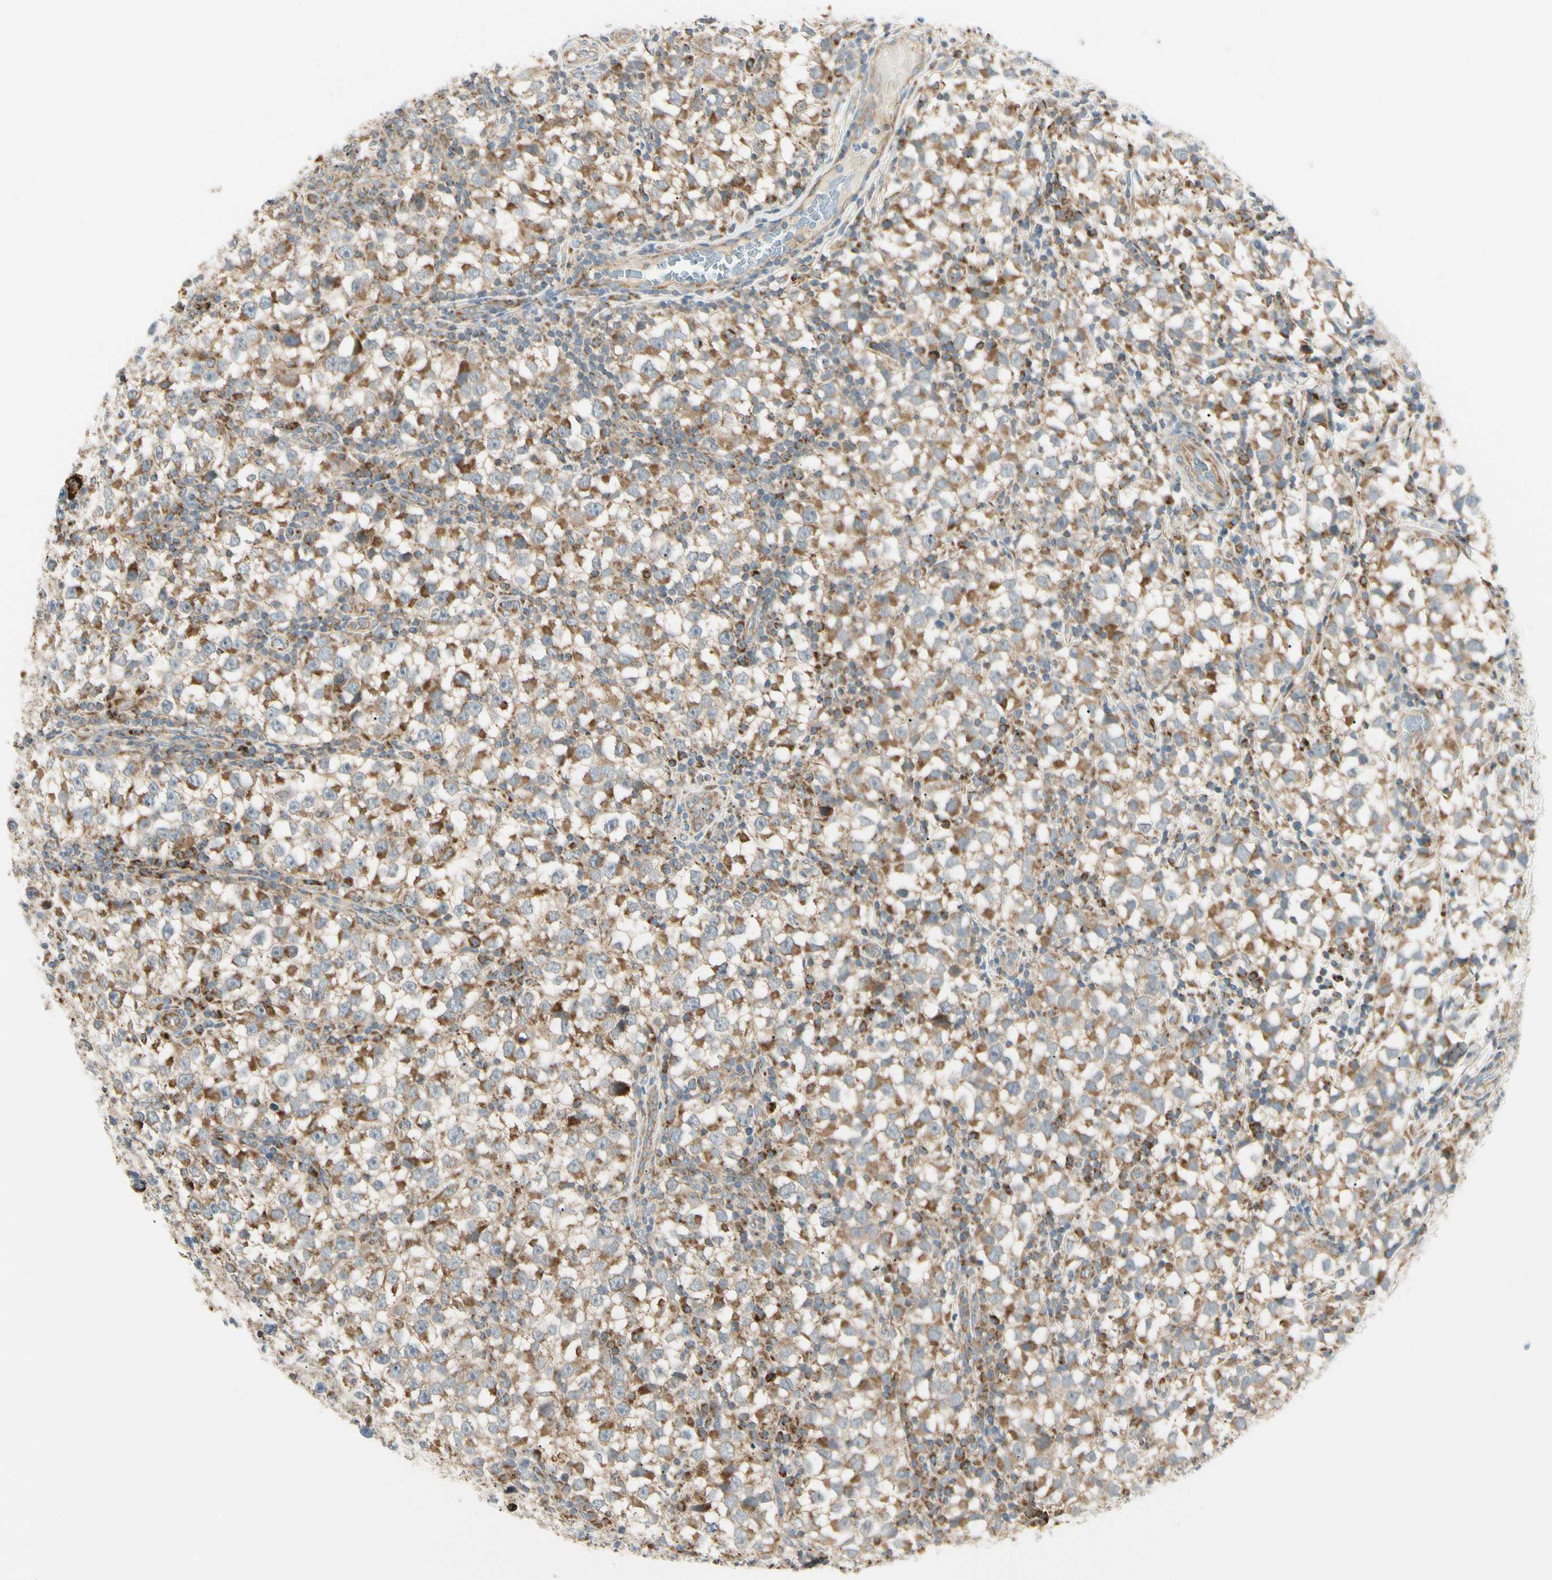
{"staining": {"intensity": "moderate", "quantity": ">75%", "location": "cytoplasmic/membranous"}, "tissue": "testis cancer", "cell_type": "Tumor cells", "image_type": "cancer", "snomed": [{"axis": "morphology", "description": "Seminoma, NOS"}, {"axis": "topography", "description": "Testis"}], "caption": "High-magnification brightfield microscopy of testis cancer (seminoma) stained with DAB (3,3'-diaminobenzidine) (brown) and counterstained with hematoxylin (blue). tumor cells exhibit moderate cytoplasmic/membranous staining is appreciated in about>75% of cells.", "gene": "TBC1D10A", "patient": {"sex": "male", "age": 65}}